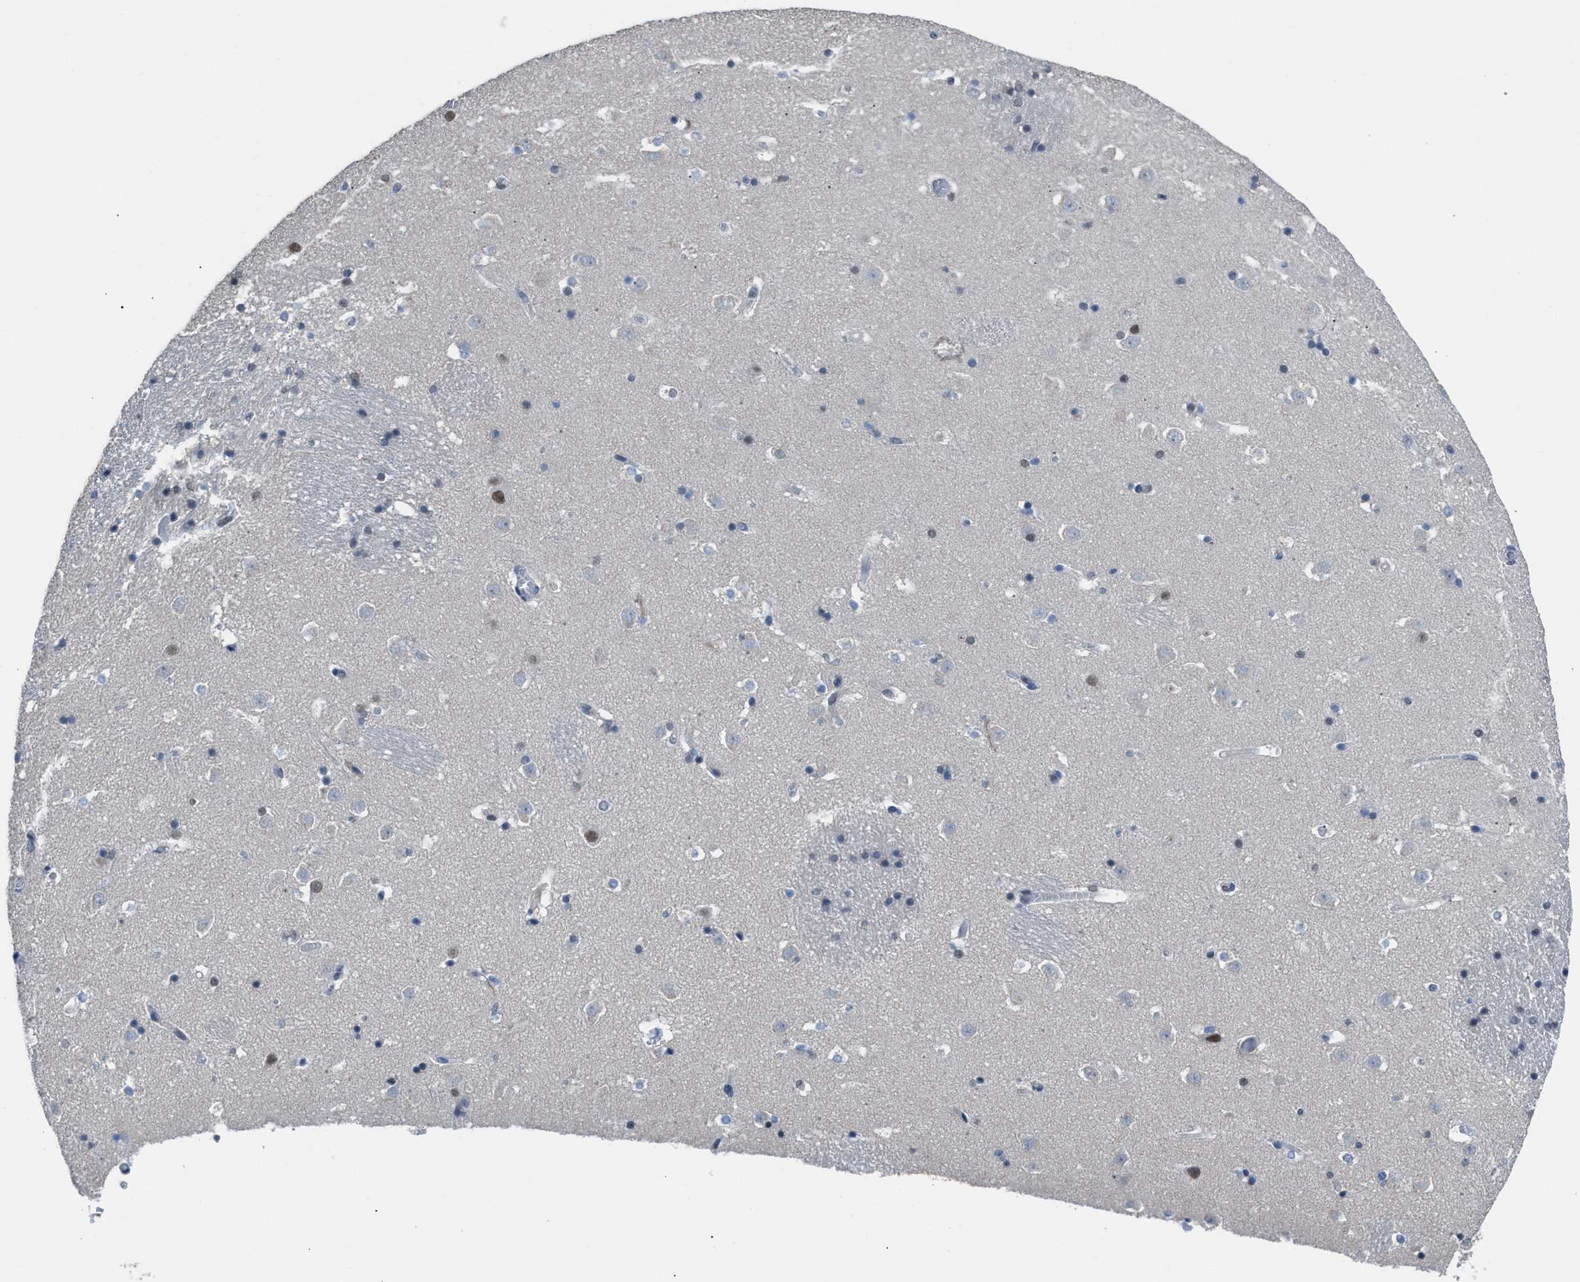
{"staining": {"intensity": "weak", "quantity": "<25%", "location": "nuclear"}, "tissue": "caudate", "cell_type": "Glial cells", "image_type": "normal", "snomed": [{"axis": "morphology", "description": "Normal tissue, NOS"}, {"axis": "topography", "description": "Lateral ventricle wall"}], "caption": "This is an IHC photomicrograph of benign human caudate. There is no expression in glial cells.", "gene": "ZNF276", "patient": {"sex": "male", "age": 45}}